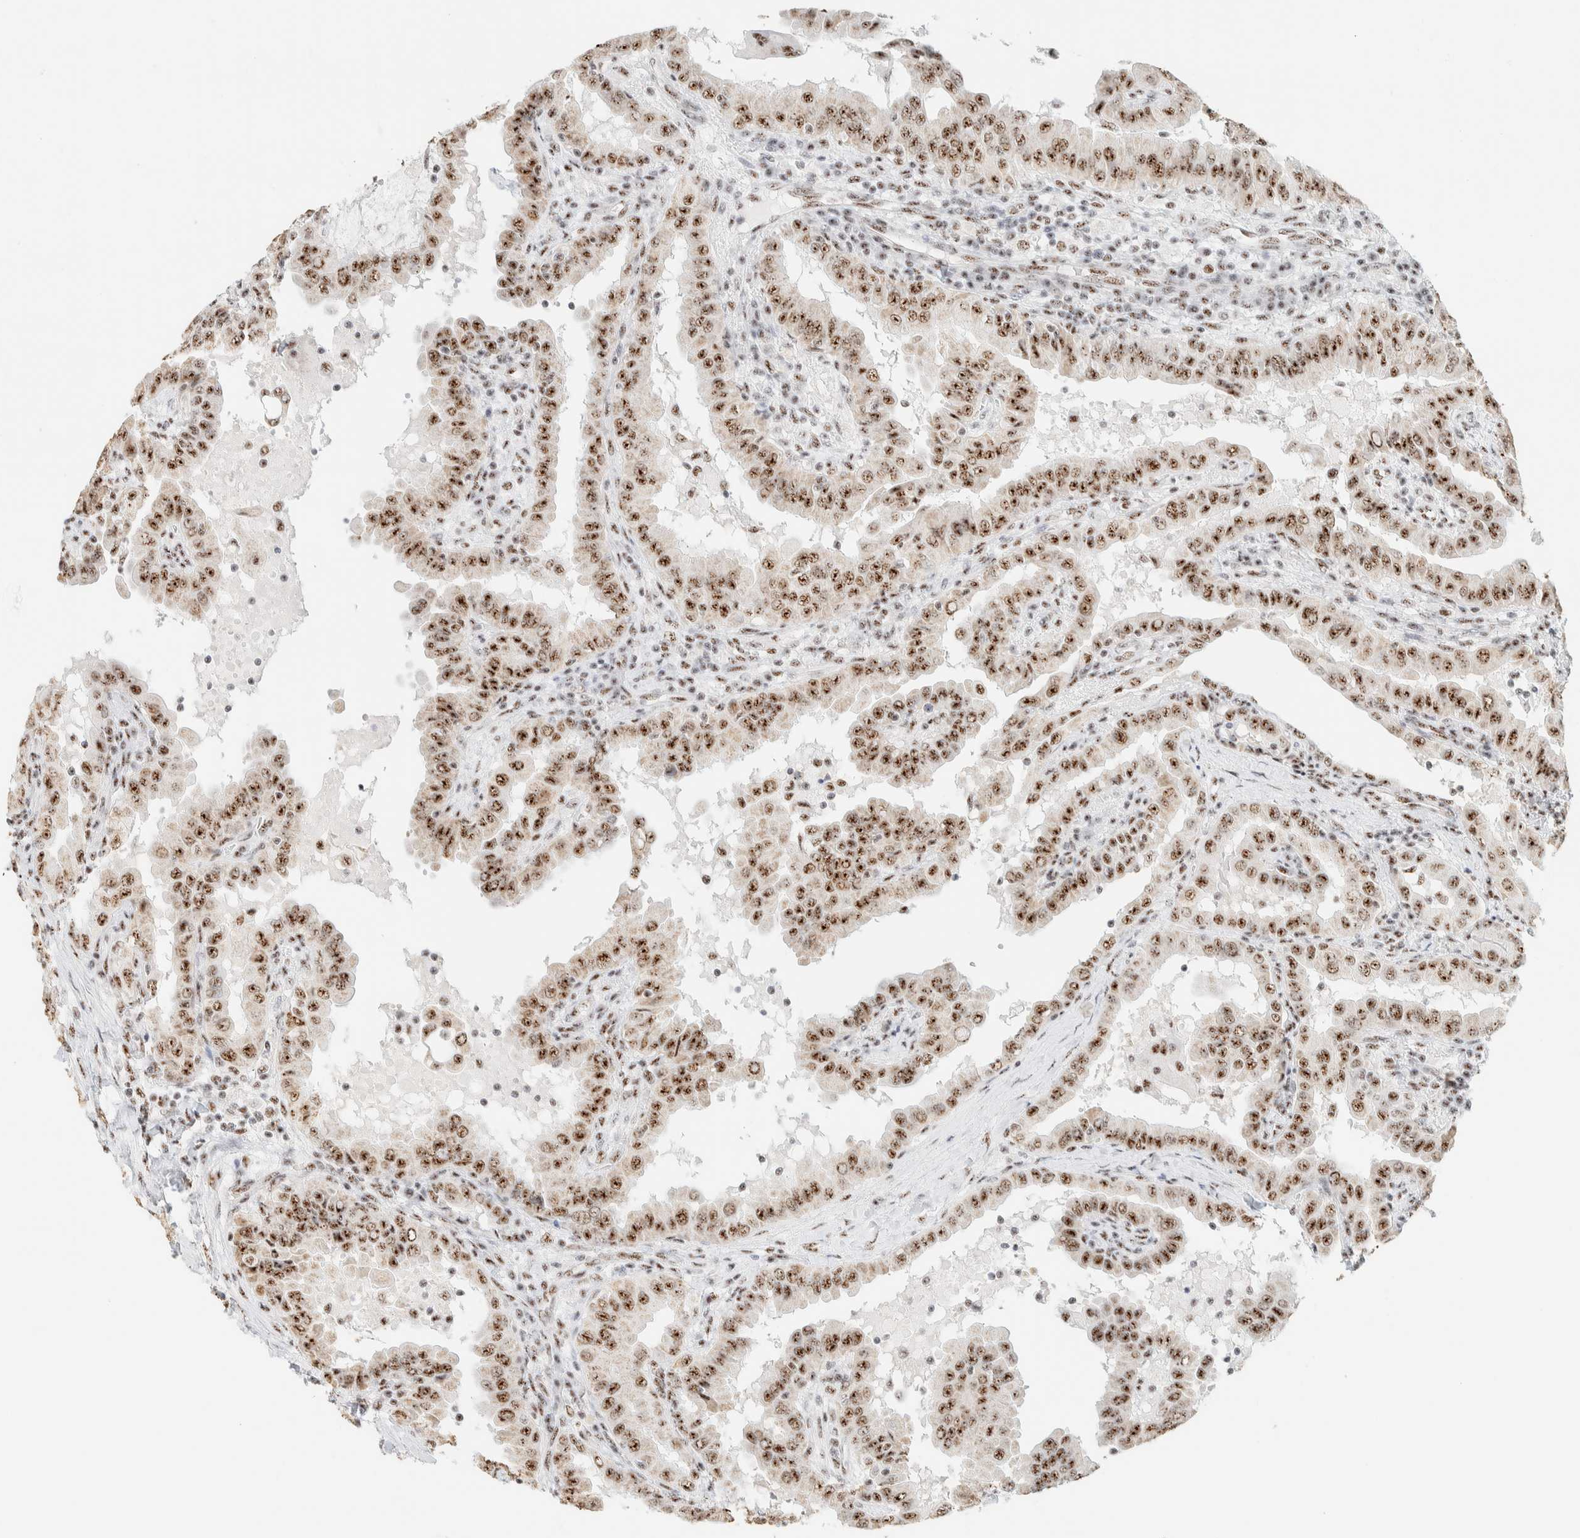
{"staining": {"intensity": "moderate", "quantity": ">75%", "location": "nuclear"}, "tissue": "thyroid cancer", "cell_type": "Tumor cells", "image_type": "cancer", "snomed": [{"axis": "morphology", "description": "Papillary adenocarcinoma, NOS"}, {"axis": "topography", "description": "Thyroid gland"}], "caption": "There is medium levels of moderate nuclear expression in tumor cells of papillary adenocarcinoma (thyroid), as demonstrated by immunohistochemical staining (brown color).", "gene": "SON", "patient": {"sex": "male", "age": 33}}